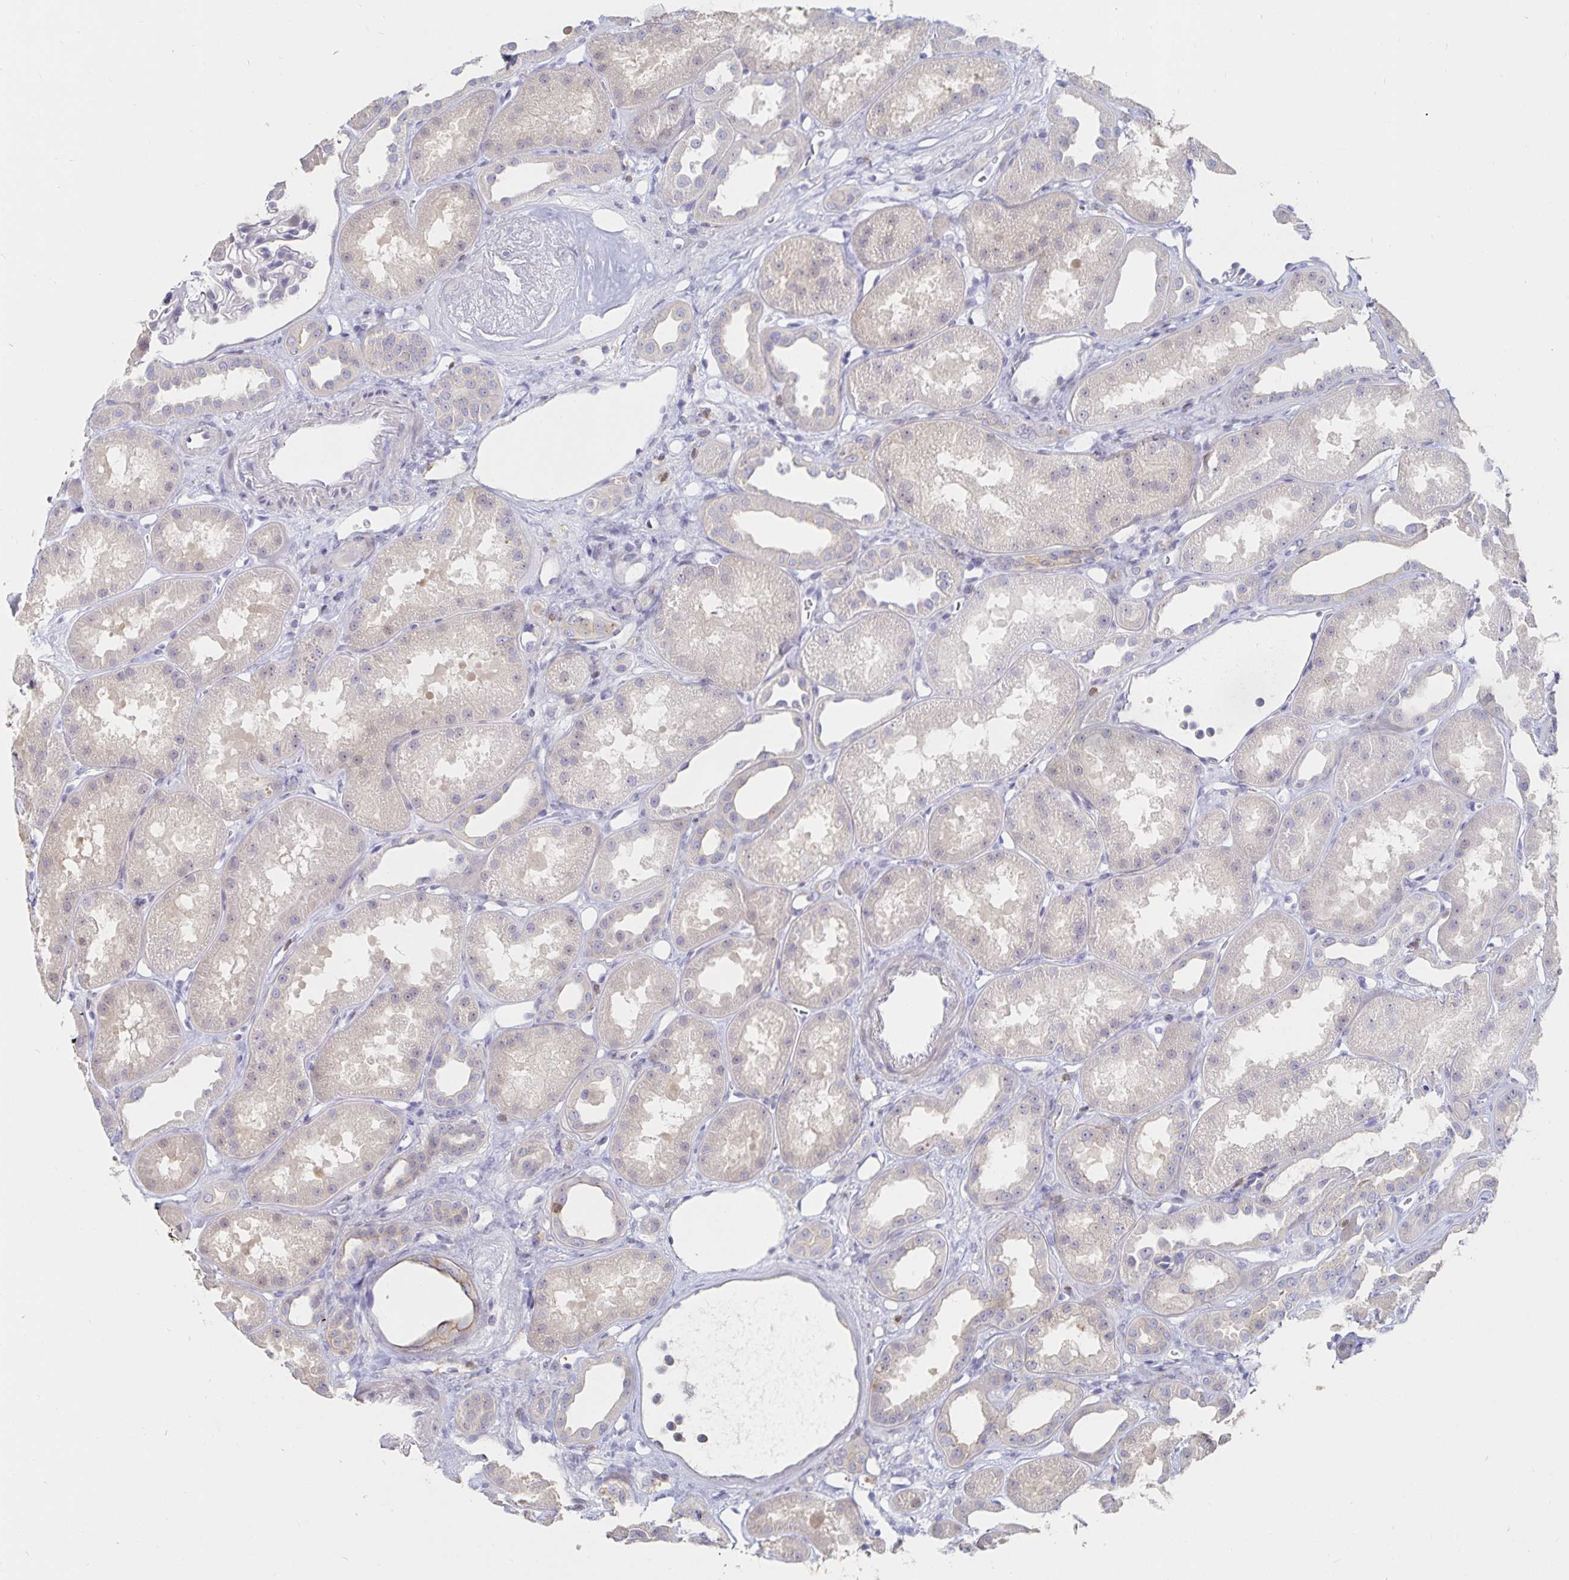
{"staining": {"intensity": "negative", "quantity": "none", "location": "none"}, "tissue": "kidney", "cell_type": "Cells in glomeruli", "image_type": "normal", "snomed": [{"axis": "morphology", "description": "Normal tissue, NOS"}, {"axis": "topography", "description": "Kidney"}], "caption": "DAB immunohistochemical staining of benign kidney reveals no significant staining in cells in glomeruli.", "gene": "PIK3CD", "patient": {"sex": "male", "age": 61}}